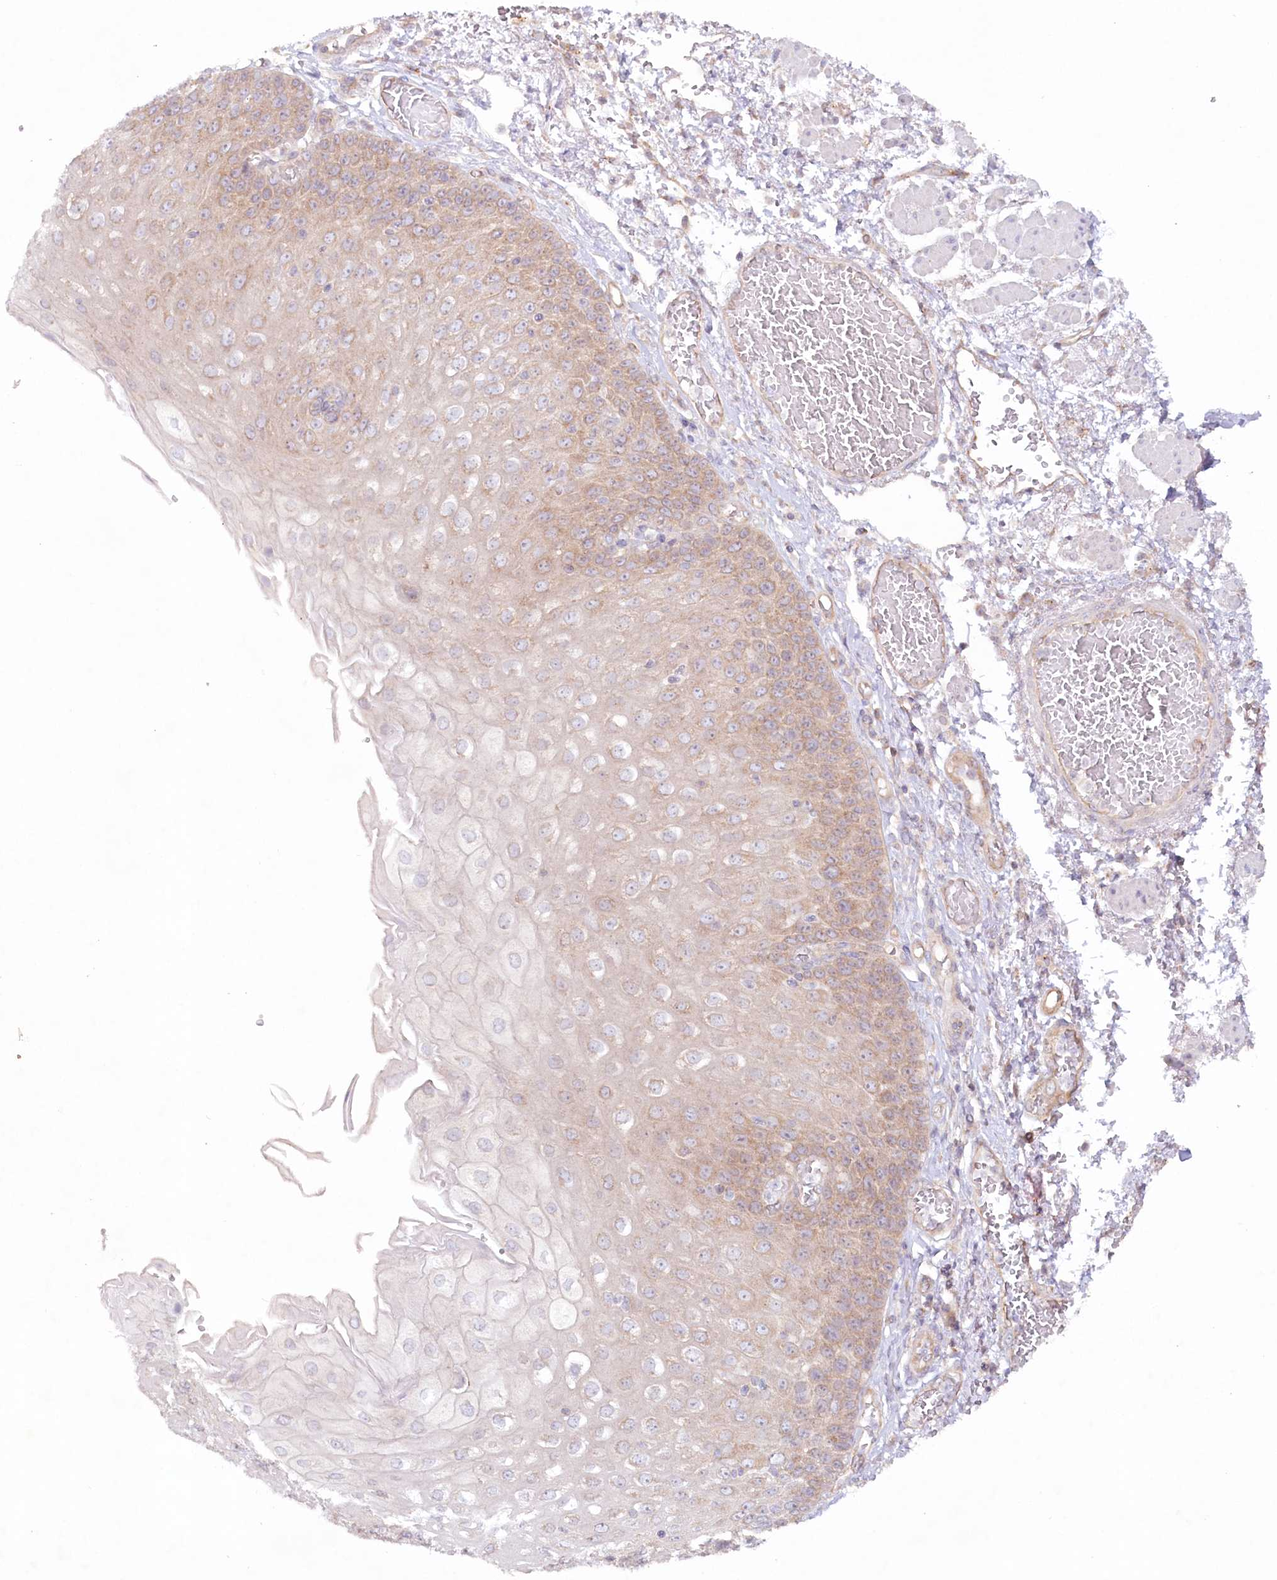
{"staining": {"intensity": "moderate", "quantity": "25%-75%", "location": "cytoplasmic/membranous"}, "tissue": "esophagus", "cell_type": "Squamous epithelial cells", "image_type": "normal", "snomed": [{"axis": "morphology", "description": "Normal tissue, NOS"}, {"axis": "topography", "description": "Esophagus"}], "caption": "Brown immunohistochemical staining in normal esophagus reveals moderate cytoplasmic/membranous positivity in approximately 25%-75% of squamous epithelial cells. (IHC, brightfield microscopy, high magnification).", "gene": "TNIP1", "patient": {"sex": "male", "age": 81}}